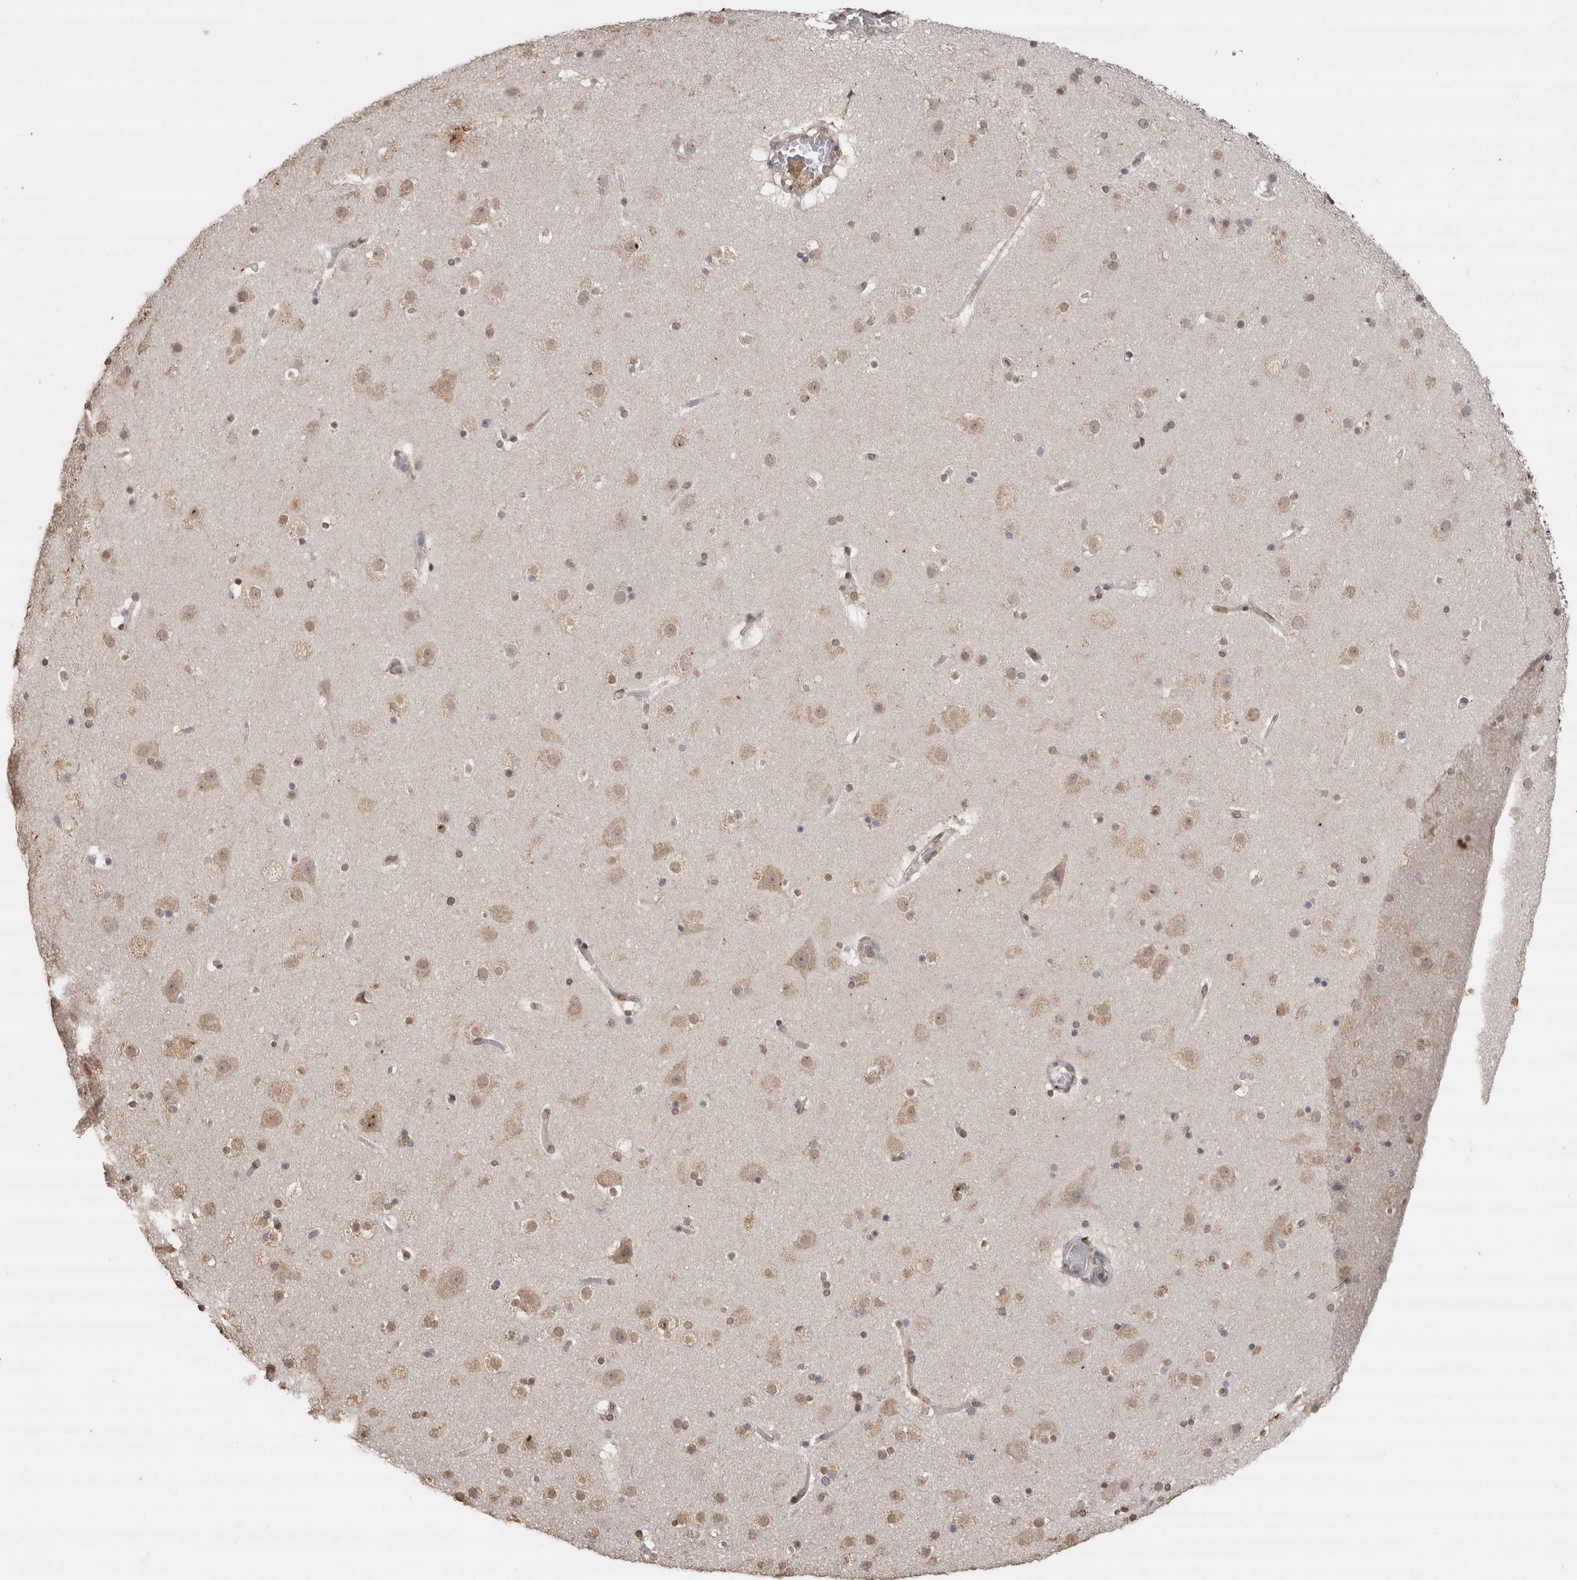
{"staining": {"intensity": "negative", "quantity": "none", "location": "none"}, "tissue": "cerebral cortex", "cell_type": "Endothelial cells", "image_type": "normal", "snomed": [{"axis": "morphology", "description": "Normal tissue, NOS"}, {"axis": "topography", "description": "Cerebral cortex"}], "caption": "This image is of benign cerebral cortex stained with immunohistochemistry to label a protein in brown with the nuclei are counter-stained blue. There is no expression in endothelial cells. (DAB (3,3'-diaminobenzidine) immunohistochemistry visualized using brightfield microscopy, high magnification).", "gene": "CRELD2", "patient": {"sex": "male", "age": 57}}